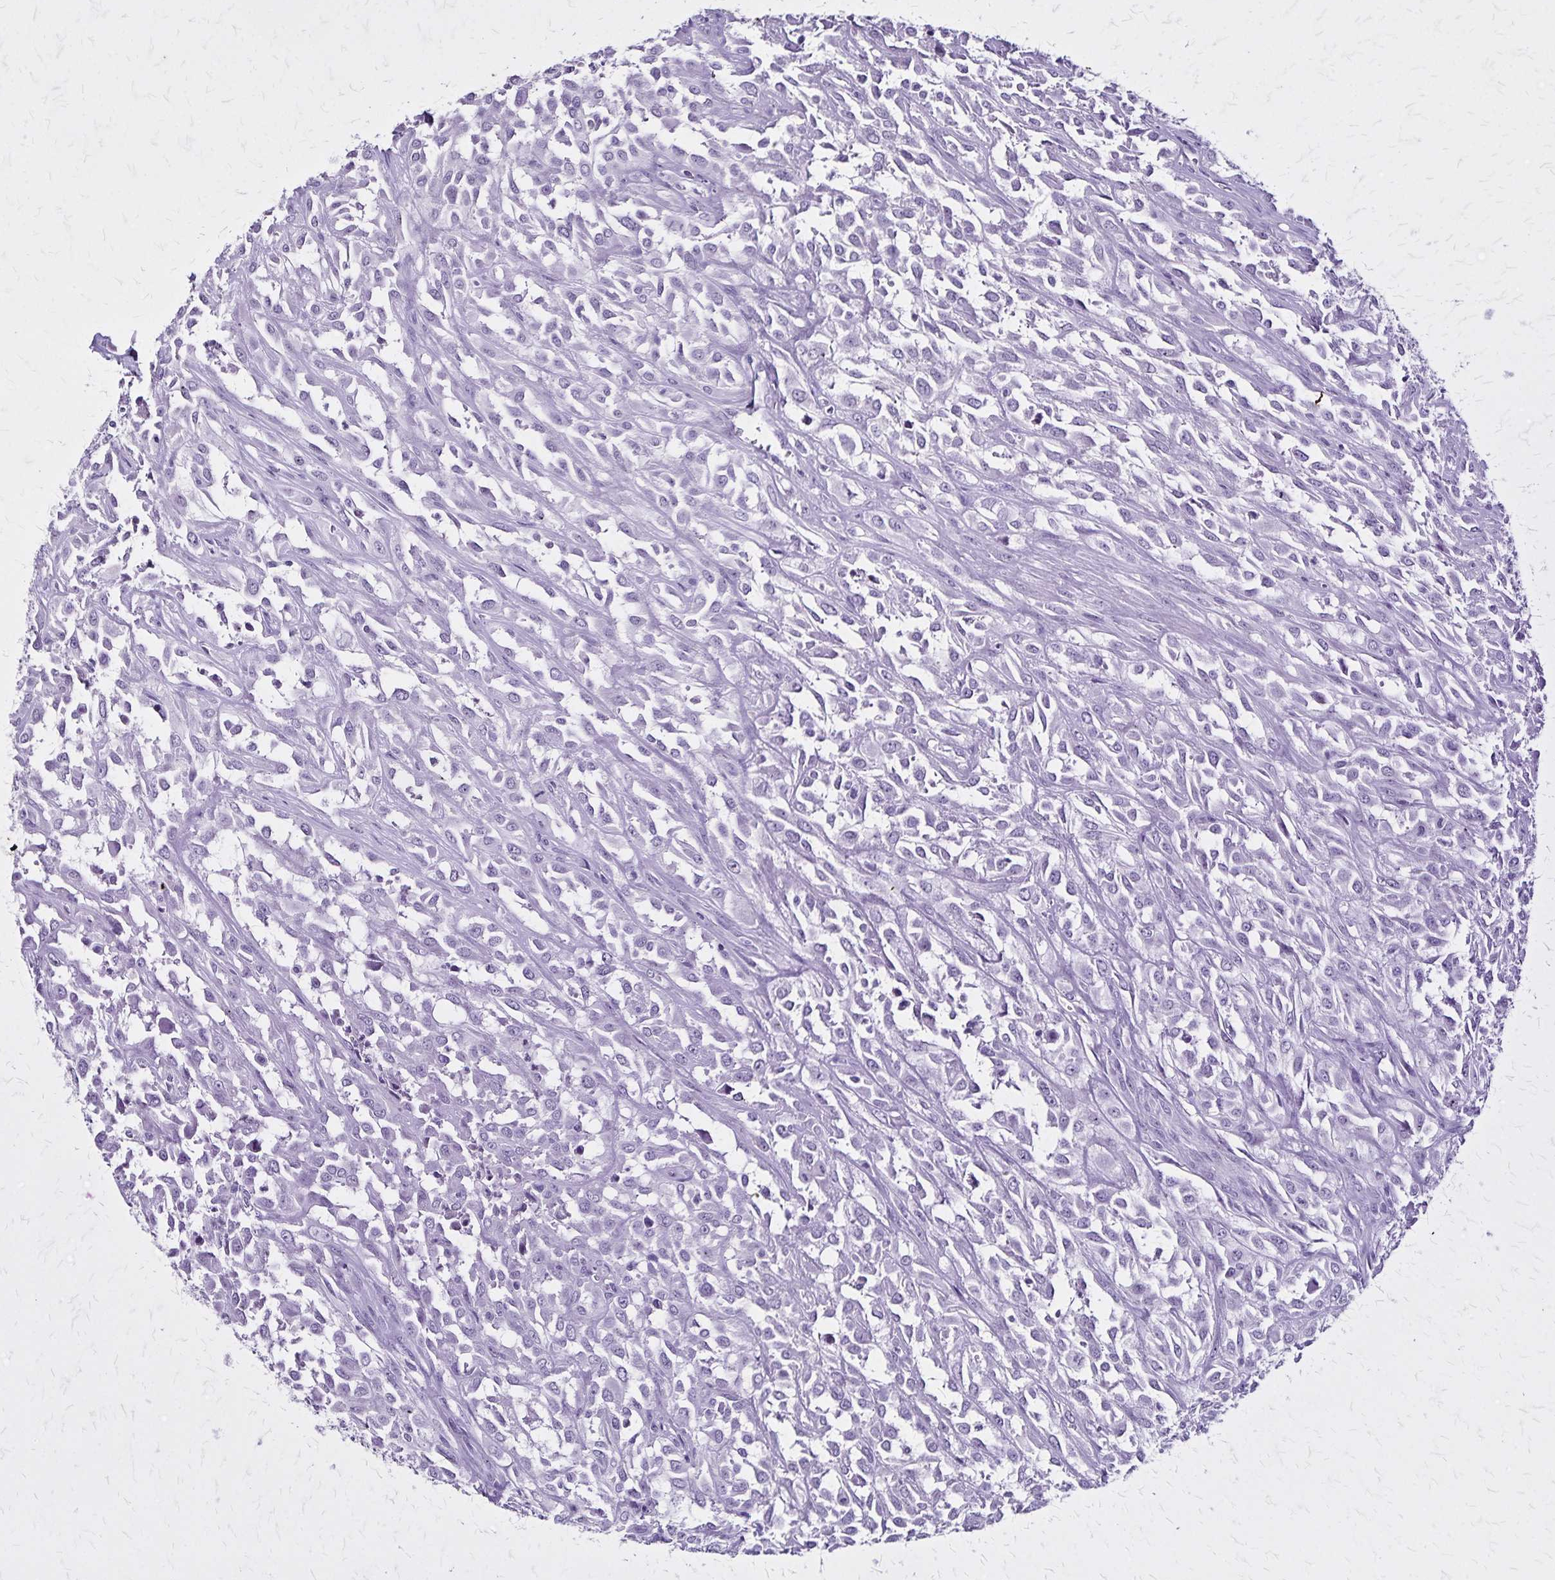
{"staining": {"intensity": "negative", "quantity": "none", "location": "none"}, "tissue": "urothelial cancer", "cell_type": "Tumor cells", "image_type": "cancer", "snomed": [{"axis": "morphology", "description": "Urothelial carcinoma, High grade"}, {"axis": "topography", "description": "Urinary bladder"}], "caption": "Tumor cells show no significant positivity in urothelial carcinoma (high-grade). (DAB (3,3'-diaminobenzidine) immunohistochemistry (IHC) visualized using brightfield microscopy, high magnification).", "gene": "KRT2", "patient": {"sex": "male", "age": 67}}